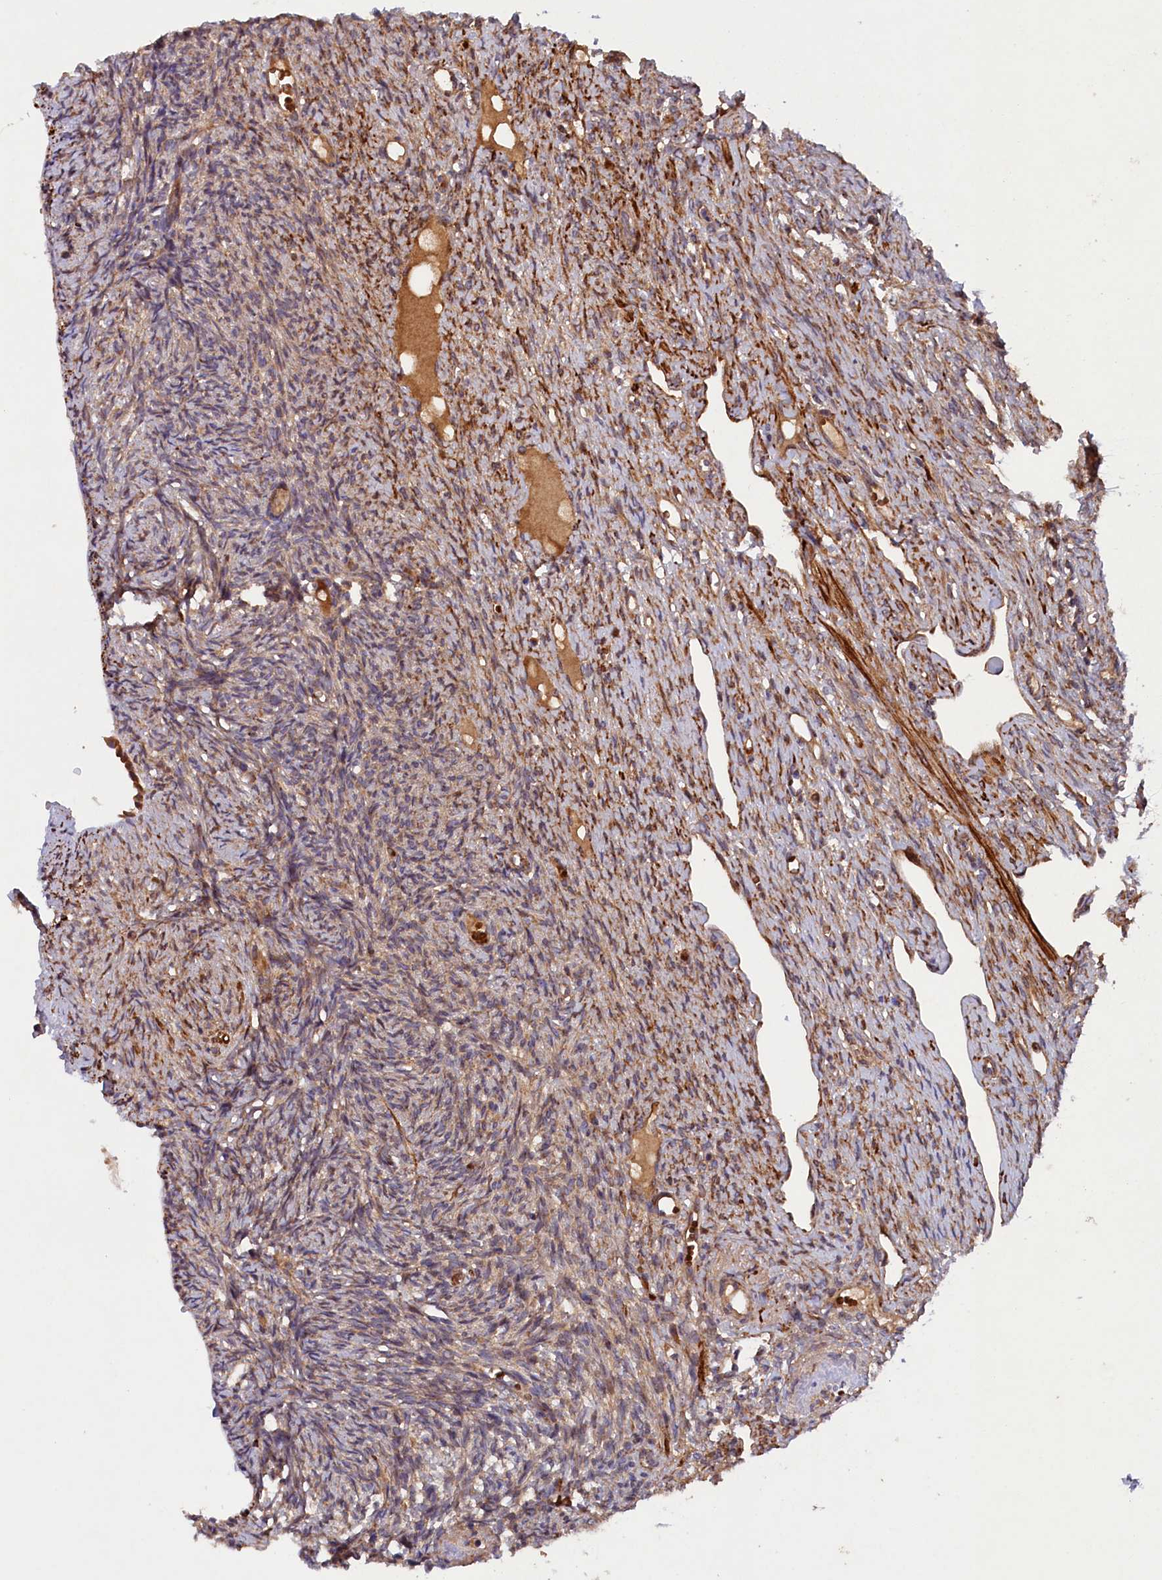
{"staining": {"intensity": "moderate", "quantity": "<25%", "location": "cytoplasmic/membranous"}, "tissue": "ovary", "cell_type": "Ovarian stroma cells", "image_type": "normal", "snomed": [{"axis": "morphology", "description": "Normal tissue, NOS"}, {"axis": "topography", "description": "Ovary"}], "caption": "Ovary was stained to show a protein in brown. There is low levels of moderate cytoplasmic/membranous positivity in approximately <25% of ovarian stroma cells. (DAB IHC with brightfield microscopy, high magnification).", "gene": "ARRDC4", "patient": {"sex": "female", "age": 51}}